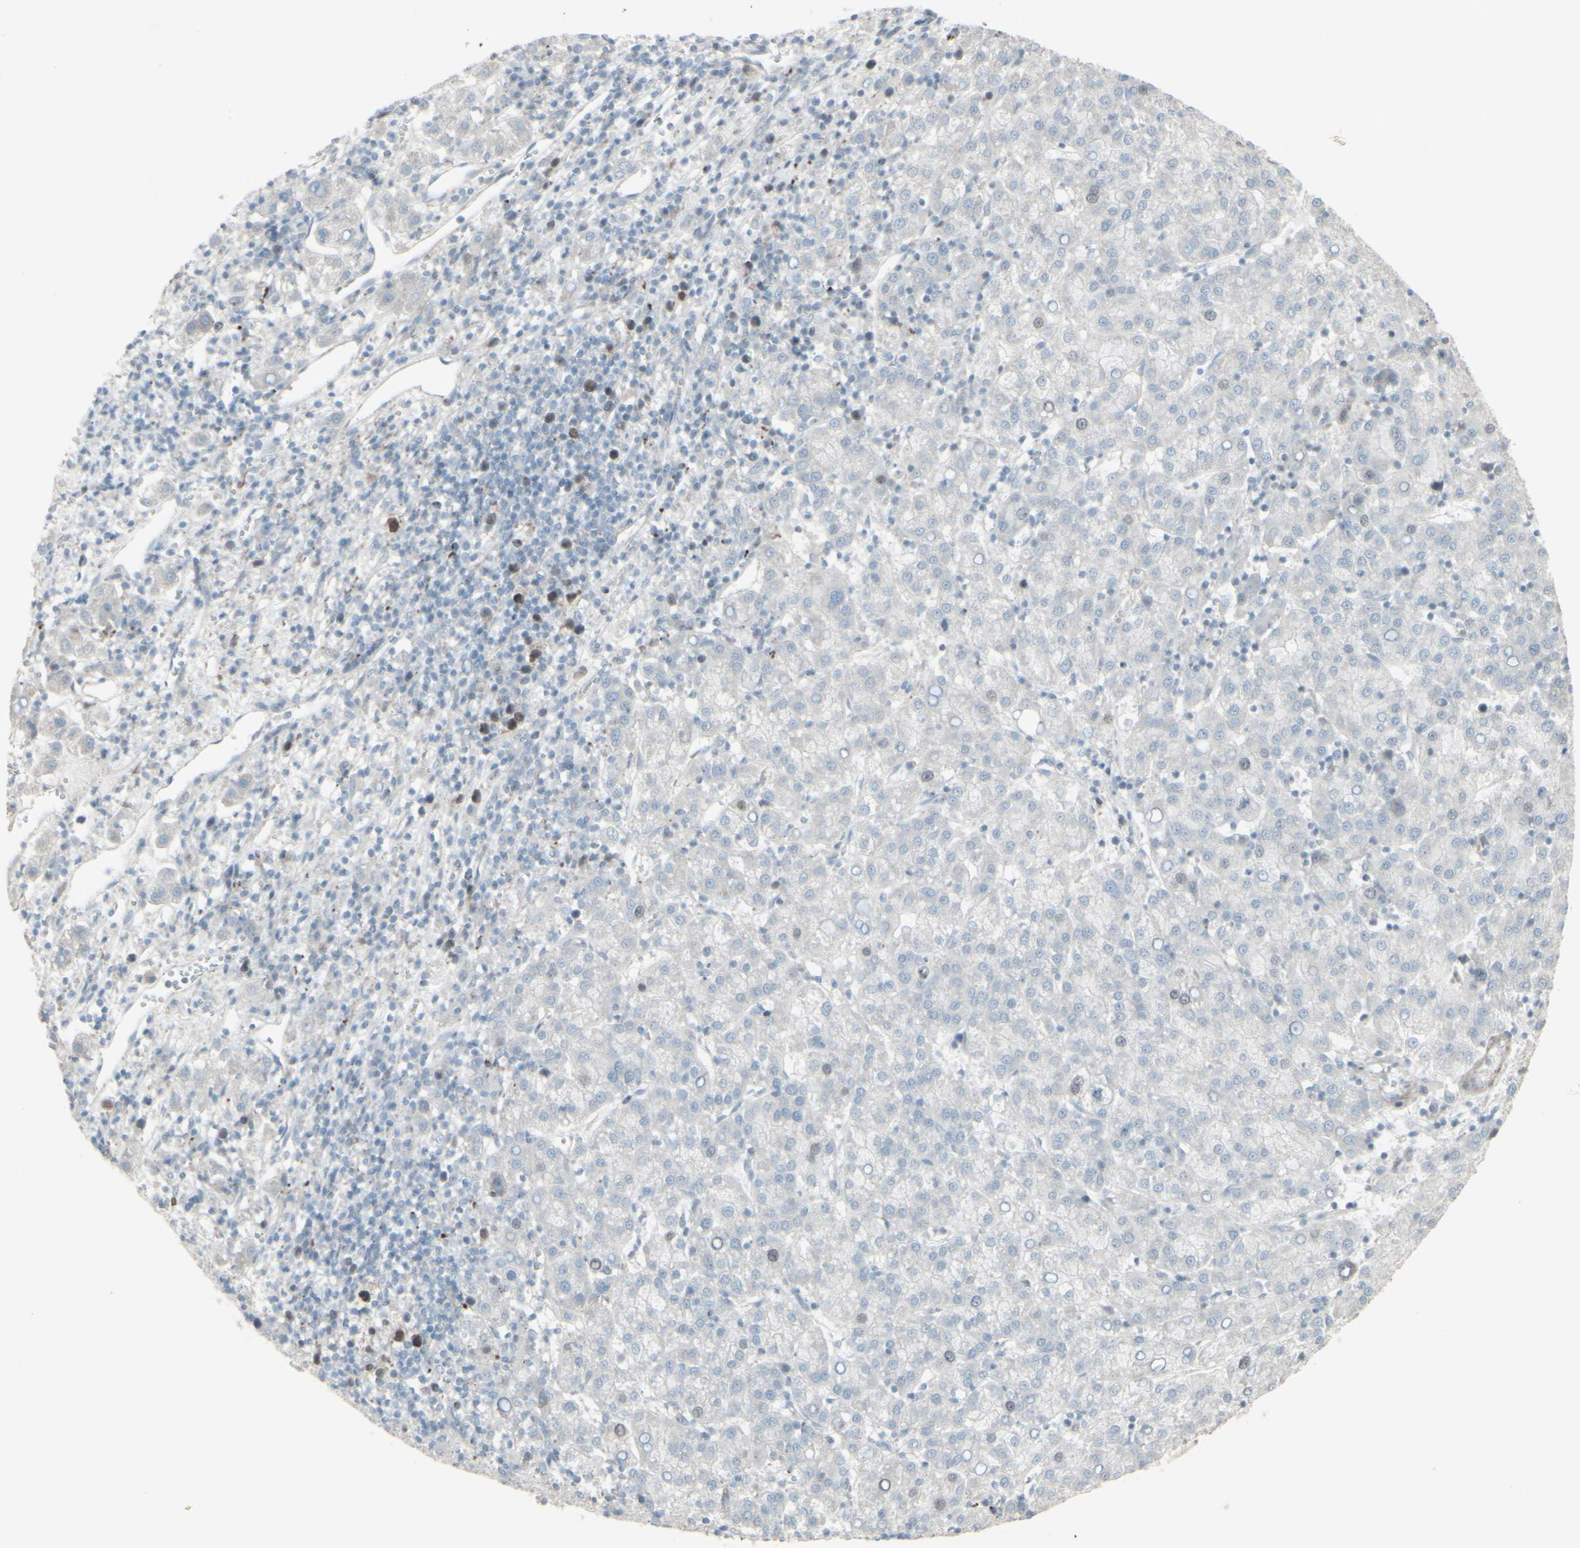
{"staining": {"intensity": "negative", "quantity": "none", "location": "none"}, "tissue": "liver cancer", "cell_type": "Tumor cells", "image_type": "cancer", "snomed": [{"axis": "morphology", "description": "Carcinoma, Hepatocellular, NOS"}, {"axis": "topography", "description": "Liver"}], "caption": "This is an IHC micrograph of liver hepatocellular carcinoma. There is no positivity in tumor cells.", "gene": "GMNN", "patient": {"sex": "female", "age": 58}}